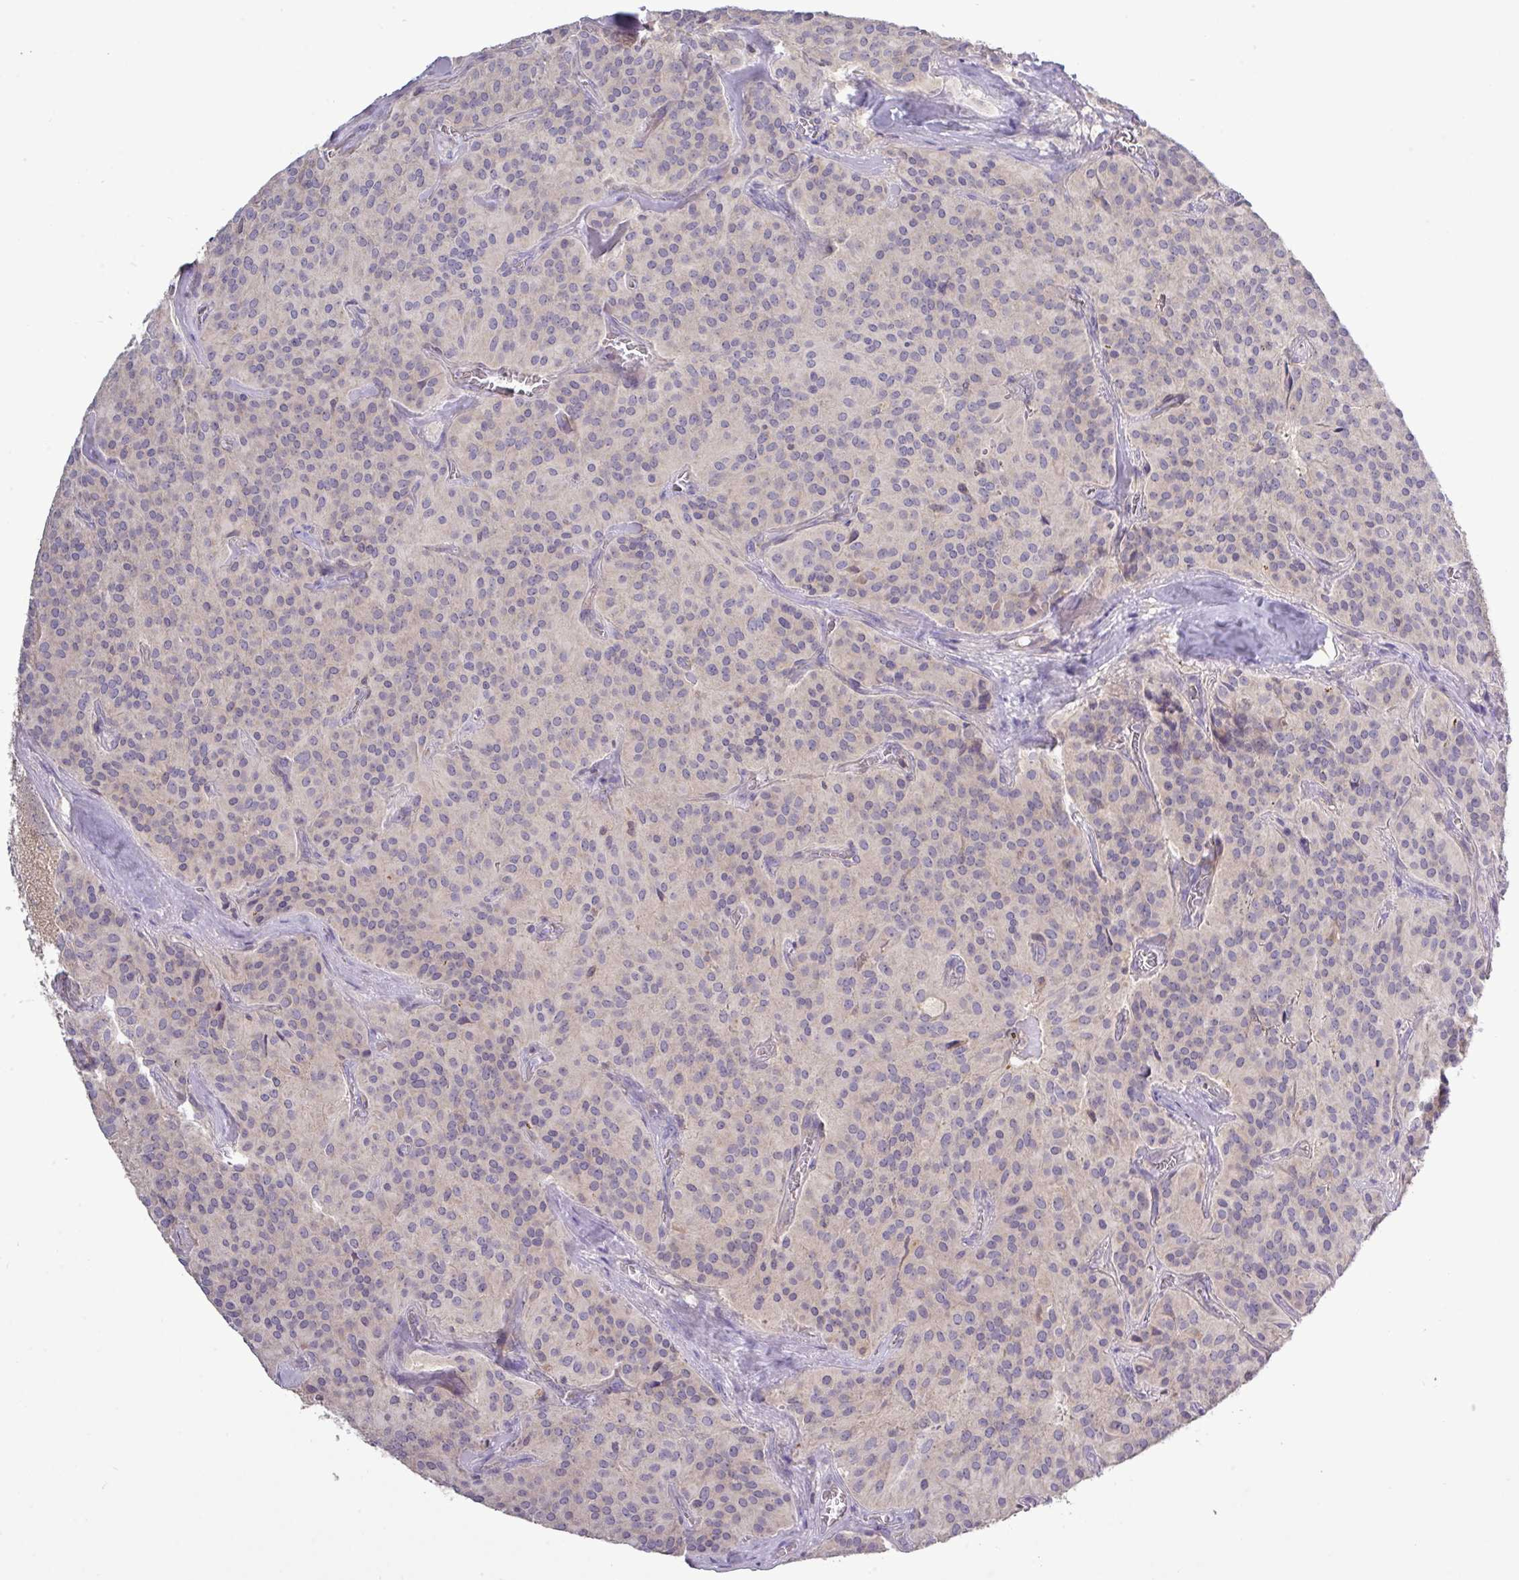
{"staining": {"intensity": "negative", "quantity": "none", "location": "none"}, "tissue": "glioma", "cell_type": "Tumor cells", "image_type": "cancer", "snomed": [{"axis": "morphology", "description": "Glioma, malignant, Low grade"}, {"axis": "topography", "description": "Brain"}], "caption": "Histopathology image shows no significant protein expression in tumor cells of low-grade glioma (malignant).", "gene": "TMEM62", "patient": {"sex": "male", "age": 42}}